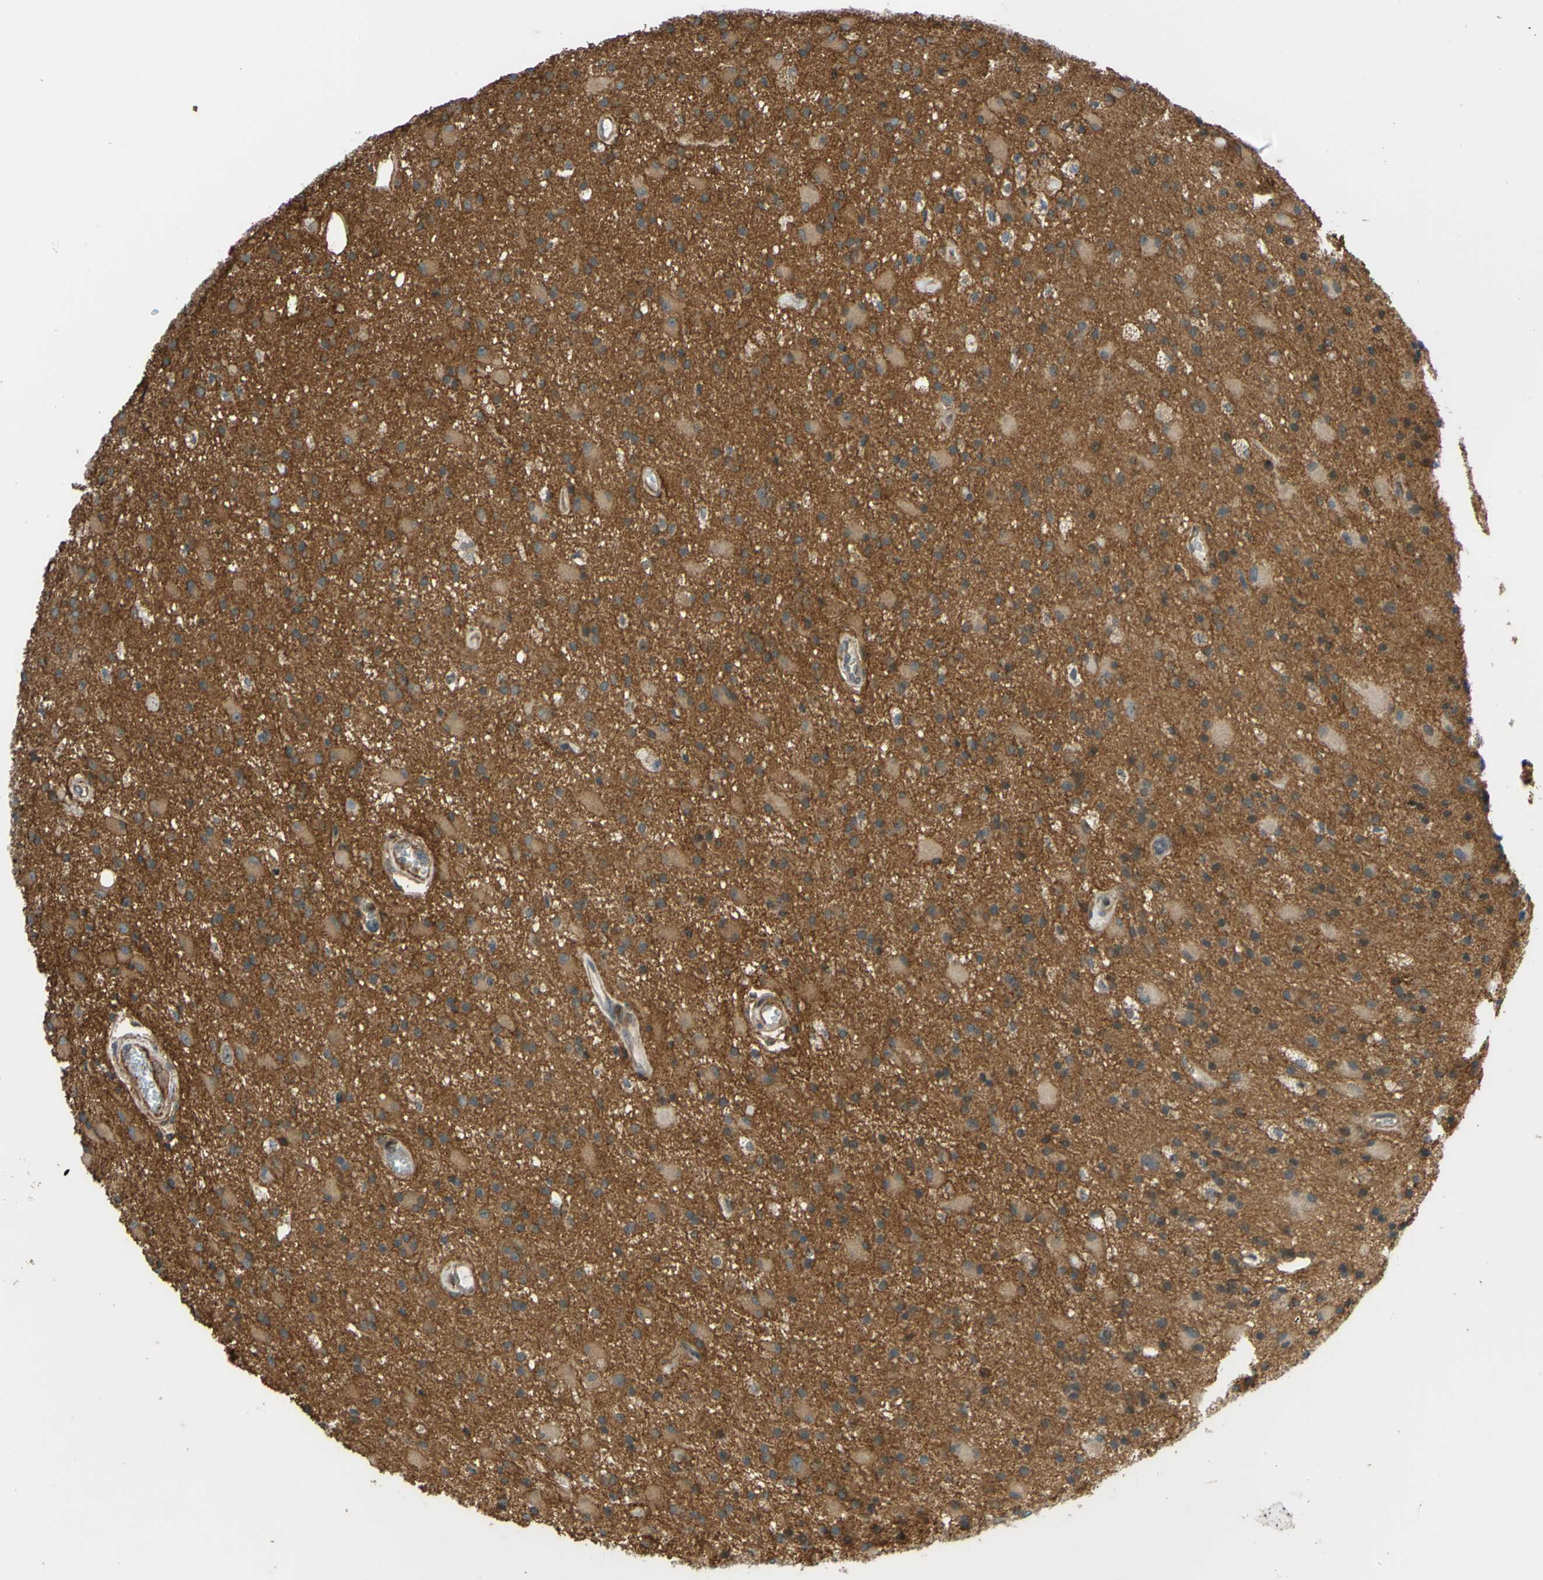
{"staining": {"intensity": "moderate", "quantity": "25%-75%", "location": "cytoplasmic/membranous"}, "tissue": "glioma", "cell_type": "Tumor cells", "image_type": "cancer", "snomed": [{"axis": "morphology", "description": "Glioma, malignant, Low grade"}, {"axis": "topography", "description": "Brain"}], "caption": "Moderate cytoplasmic/membranous protein positivity is identified in approximately 25%-75% of tumor cells in malignant low-grade glioma.", "gene": "ADD3", "patient": {"sex": "male", "age": 58}}